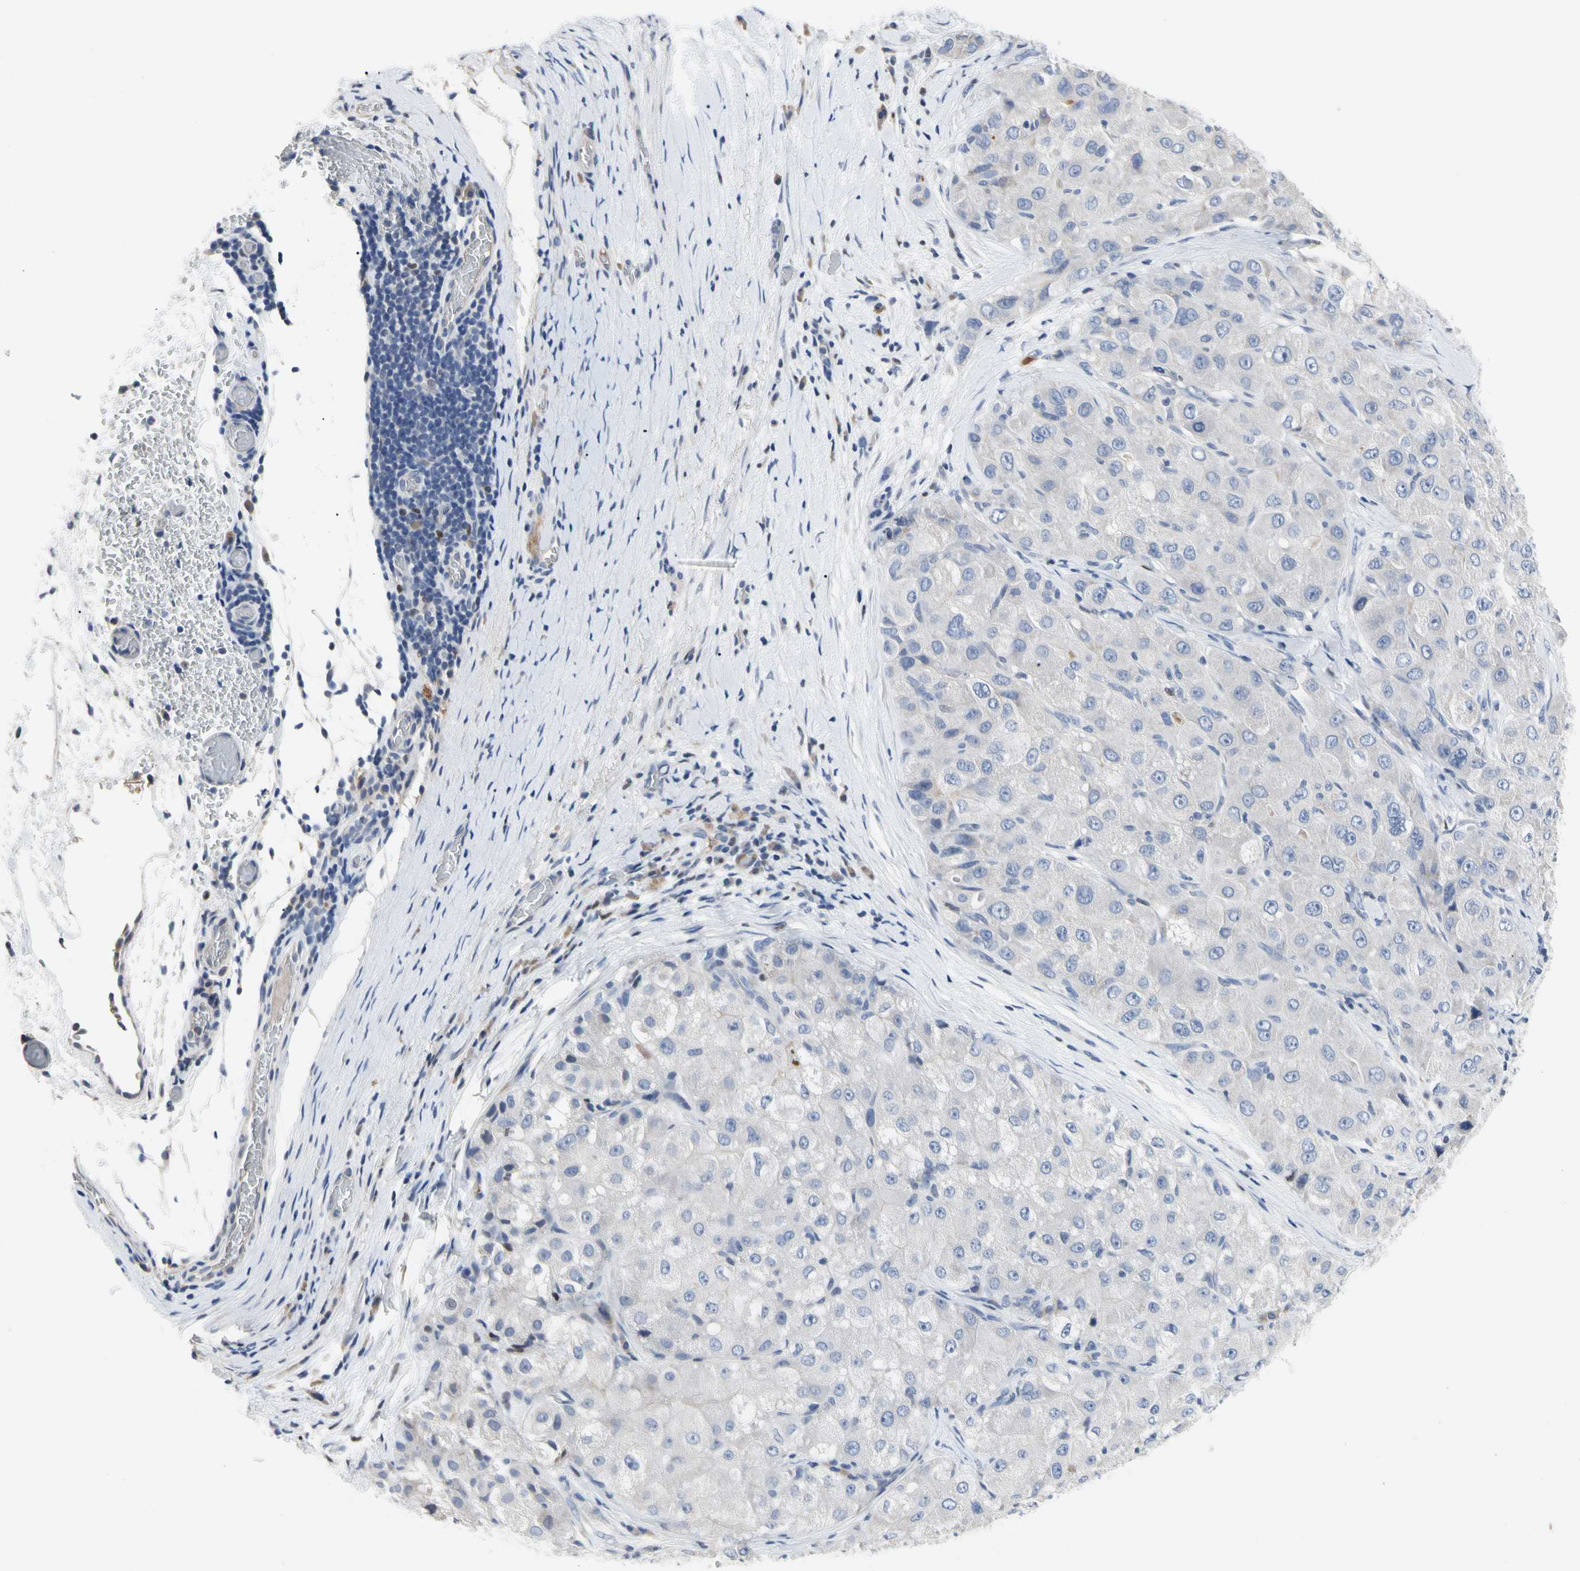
{"staining": {"intensity": "negative", "quantity": "none", "location": "none"}, "tissue": "liver cancer", "cell_type": "Tumor cells", "image_type": "cancer", "snomed": [{"axis": "morphology", "description": "Carcinoma, Hepatocellular, NOS"}, {"axis": "topography", "description": "Liver"}], "caption": "This is an IHC micrograph of human liver cancer (hepatocellular carcinoma). There is no positivity in tumor cells.", "gene": "ECRG4", "patient": {"sex": "male", "age": 80}}